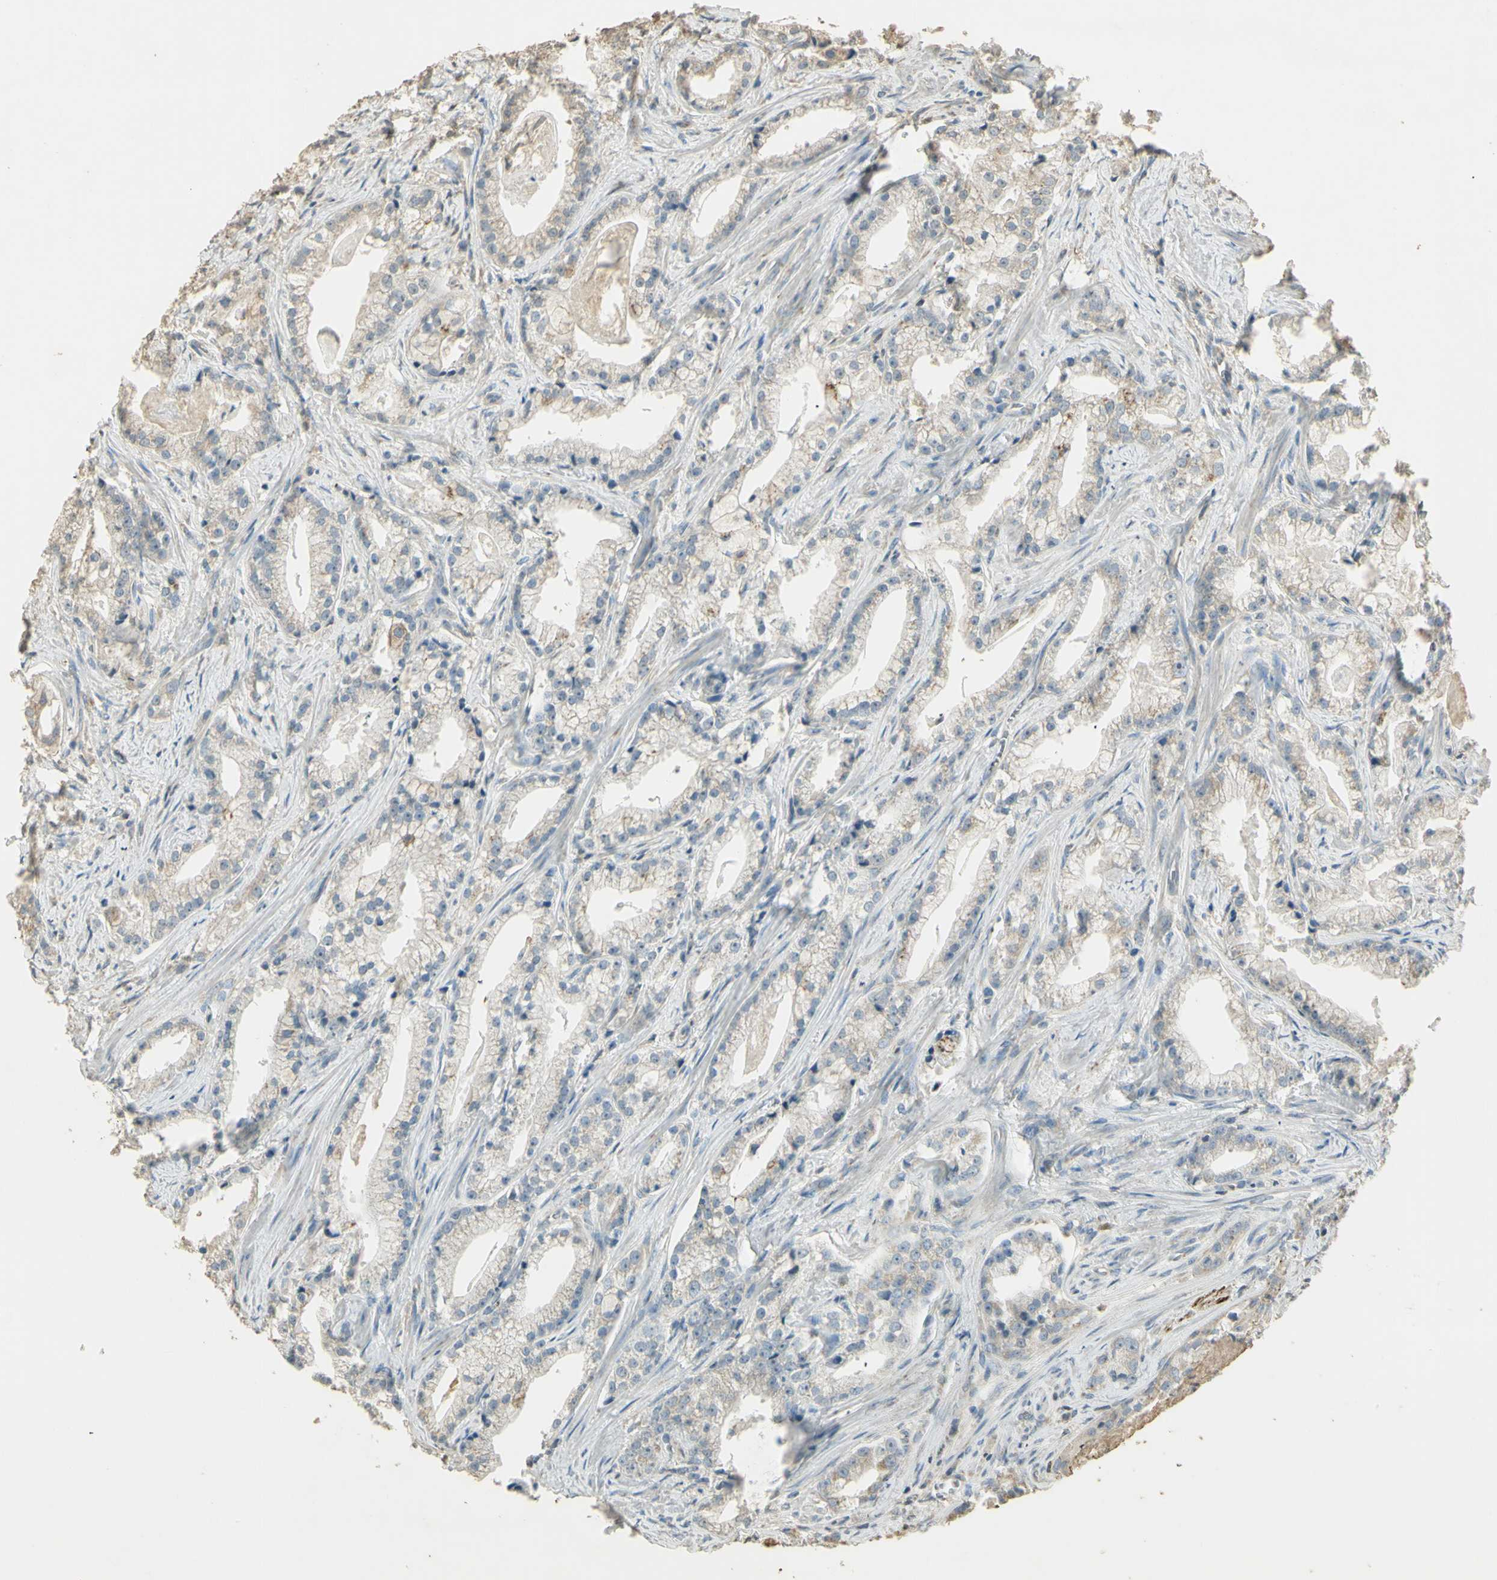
{"staining": {"intensity": "weak", "quantity": "25%-75%", "location": "cytoplasmic/membranous"}, "tissue": "prostate cancer", "cell_type": "Tumor cells", "image_type": "cancer", "snomed": [{"axis": "morphology", "description": "Adenocarcinoma, Low grade"}, {"axis": "topography", "description": "Prostate"}], "caption": "Immunohistochemical staining of prostate cancer (low-grade adenocarcinoma) exhibits low levels of weak cytoplasmic/membranous protein expression in approximately 25%-75% of tumor cells.", "gene": "UXS1", "patient": {"sex": "male", "age": 59}}